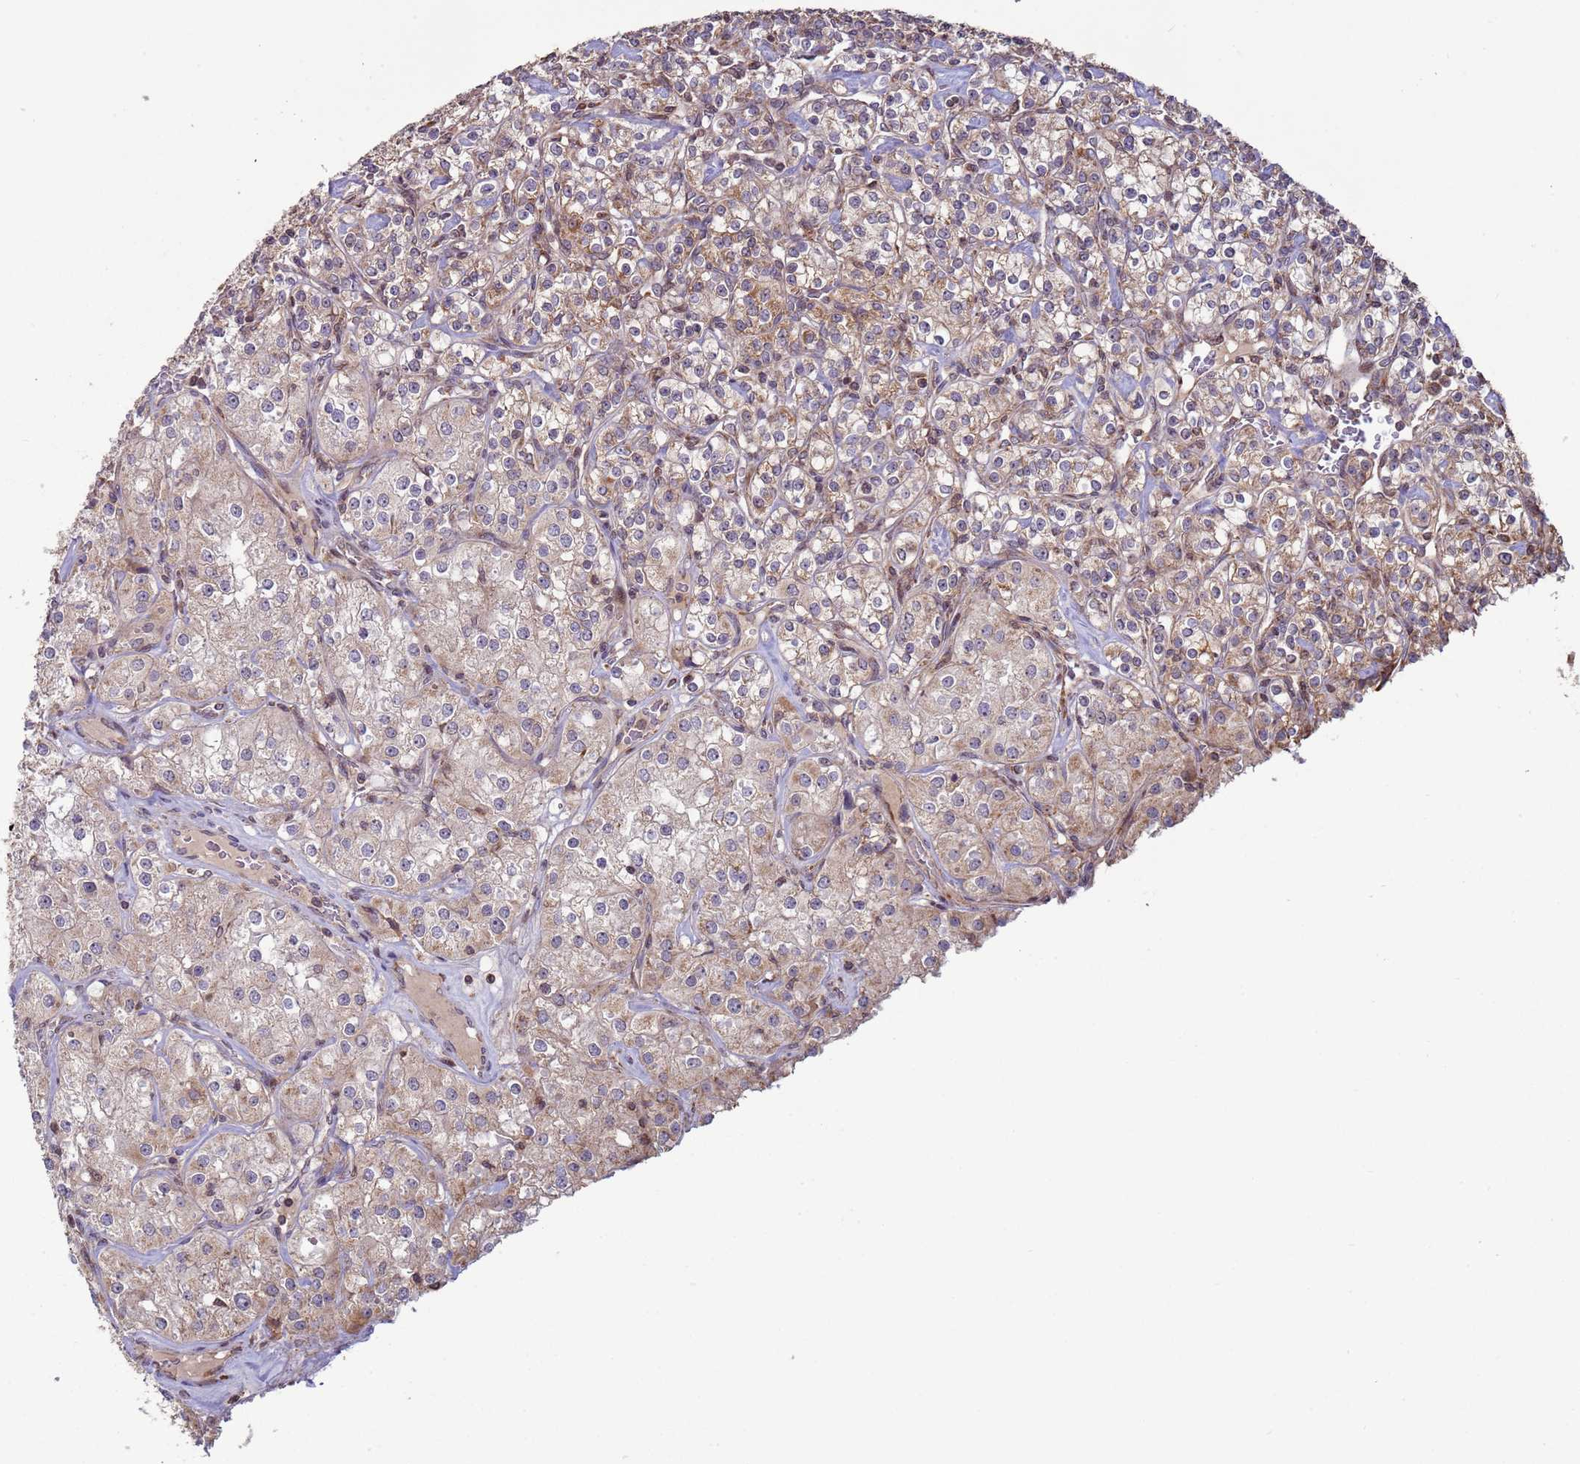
{"staining": {"intensity": "weak", "quantity": "25%-75%", "location": "cytoplasmic/membranous"}, "tissue": "renal cancer", "cell_type": "Tumor cells", "image_type": "cancer", "snomed": [{"axis": "morphology", "description": "Adenocarcinoma, NOS"}, {"axis": "topography", "description": "Kidney"}], "caption": "Tumor cells show weak cytoplasmic/membranous positivity in approximately 25%-75% of cells in adenocarcinoma (renal). The staining was performed using DAB to visualize the protein expression in brown, while the nuclei were stained in blue with hematoxylin (Magnification: 20x).", "gene": "RCOR2", "patient": {"sex": "male", "age": 77}}